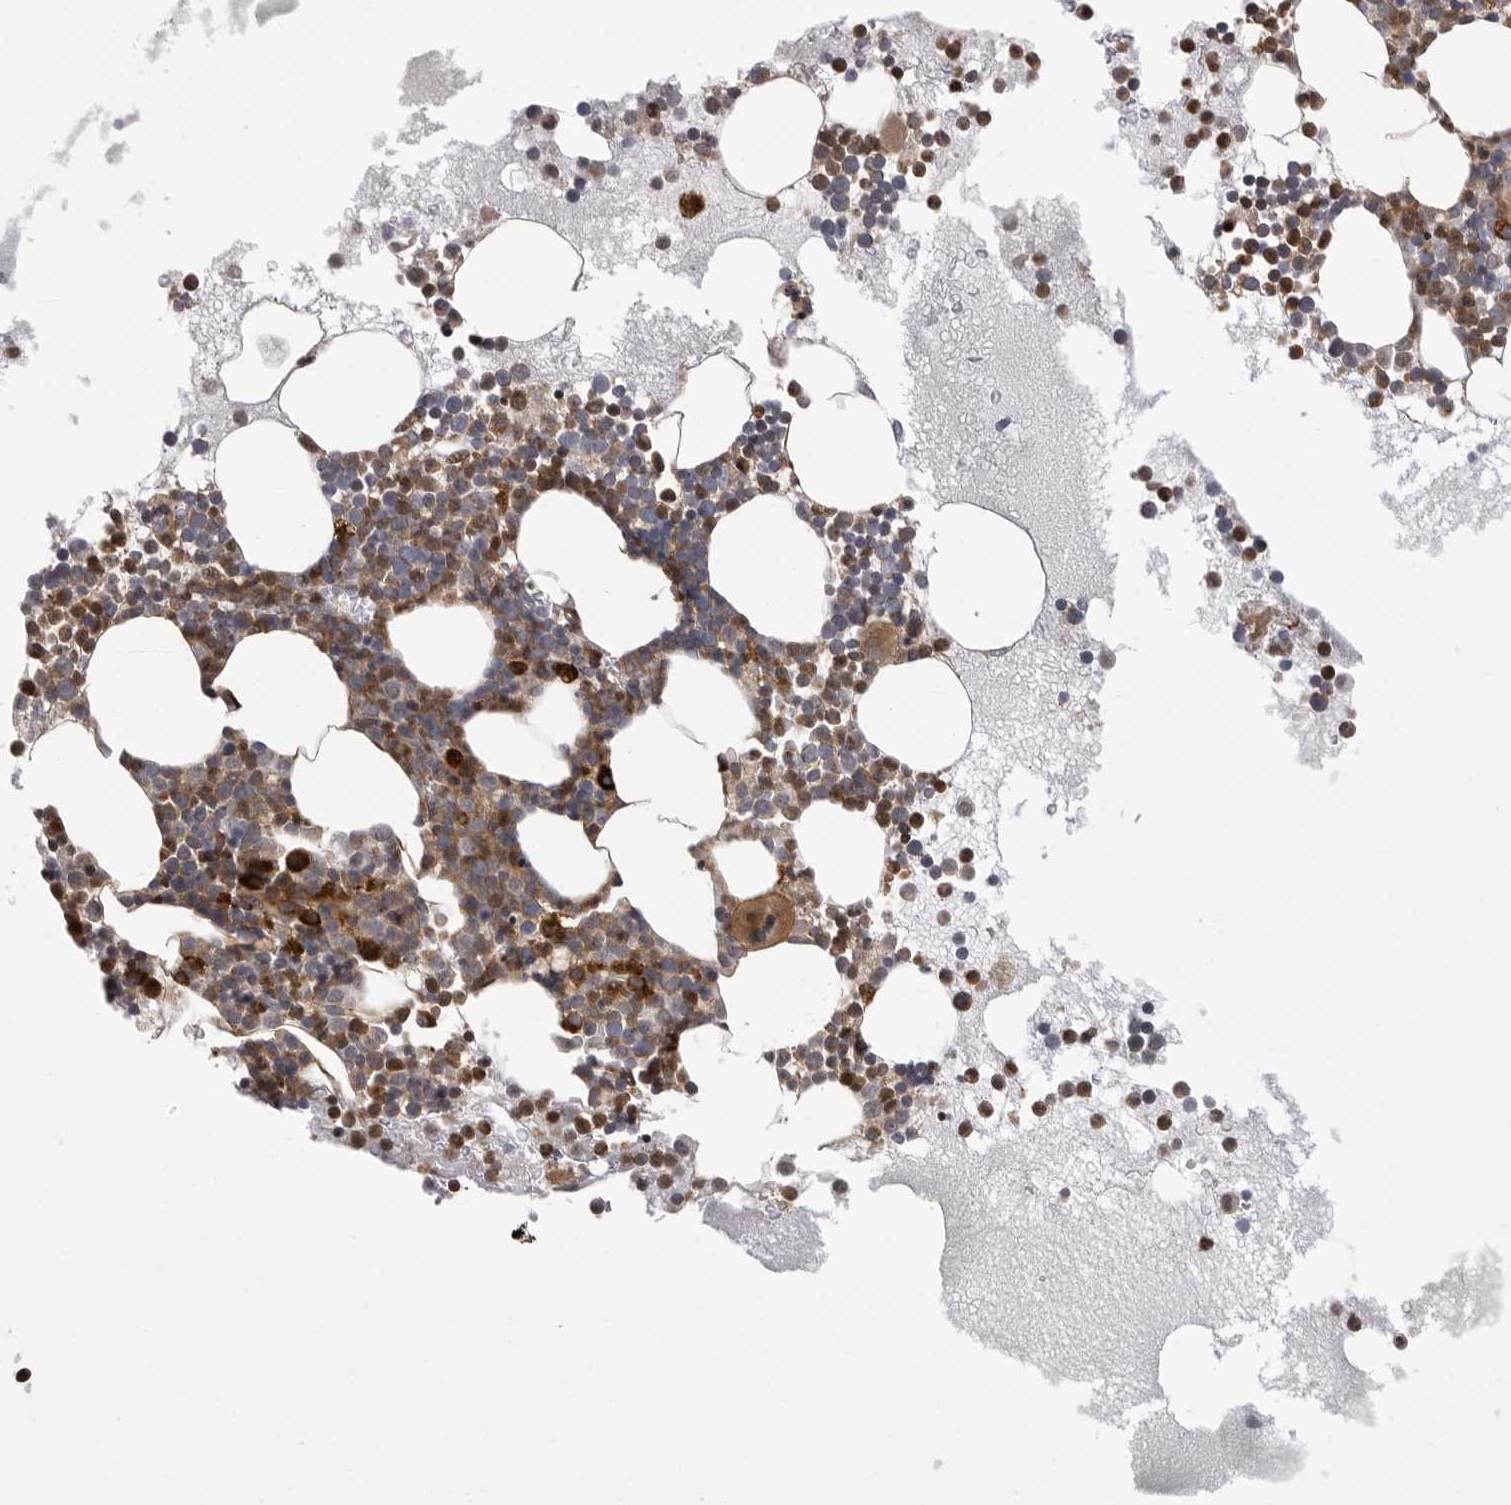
{"staining": {"intensity": "strong", "quantity": "25%-75%", "location": "cytoplasmic/membranous,nuclear"}, "tissue": "bone marrow", "cell_type": "Hematopoietic cells", "image_type": "normal", "snomed": [{"axis": "morphology", "description": "Normal tissue, NOS"}, {"axis": "morphology", "description": "Inflammation, NOS"}, {"axis": "topography", "description": "Bone marrow"}], "caption": "A high amount of strong cytoplasmic/membranous,nuclear positivity is seen in about 25%-75% of hematopoietic cells in unremarkable bone marrow. (brown staining indicates protein expression, while blue staining denotes nuclei).", "gene": "OXR1", "patient": {"sex": "female", "age": 45}}